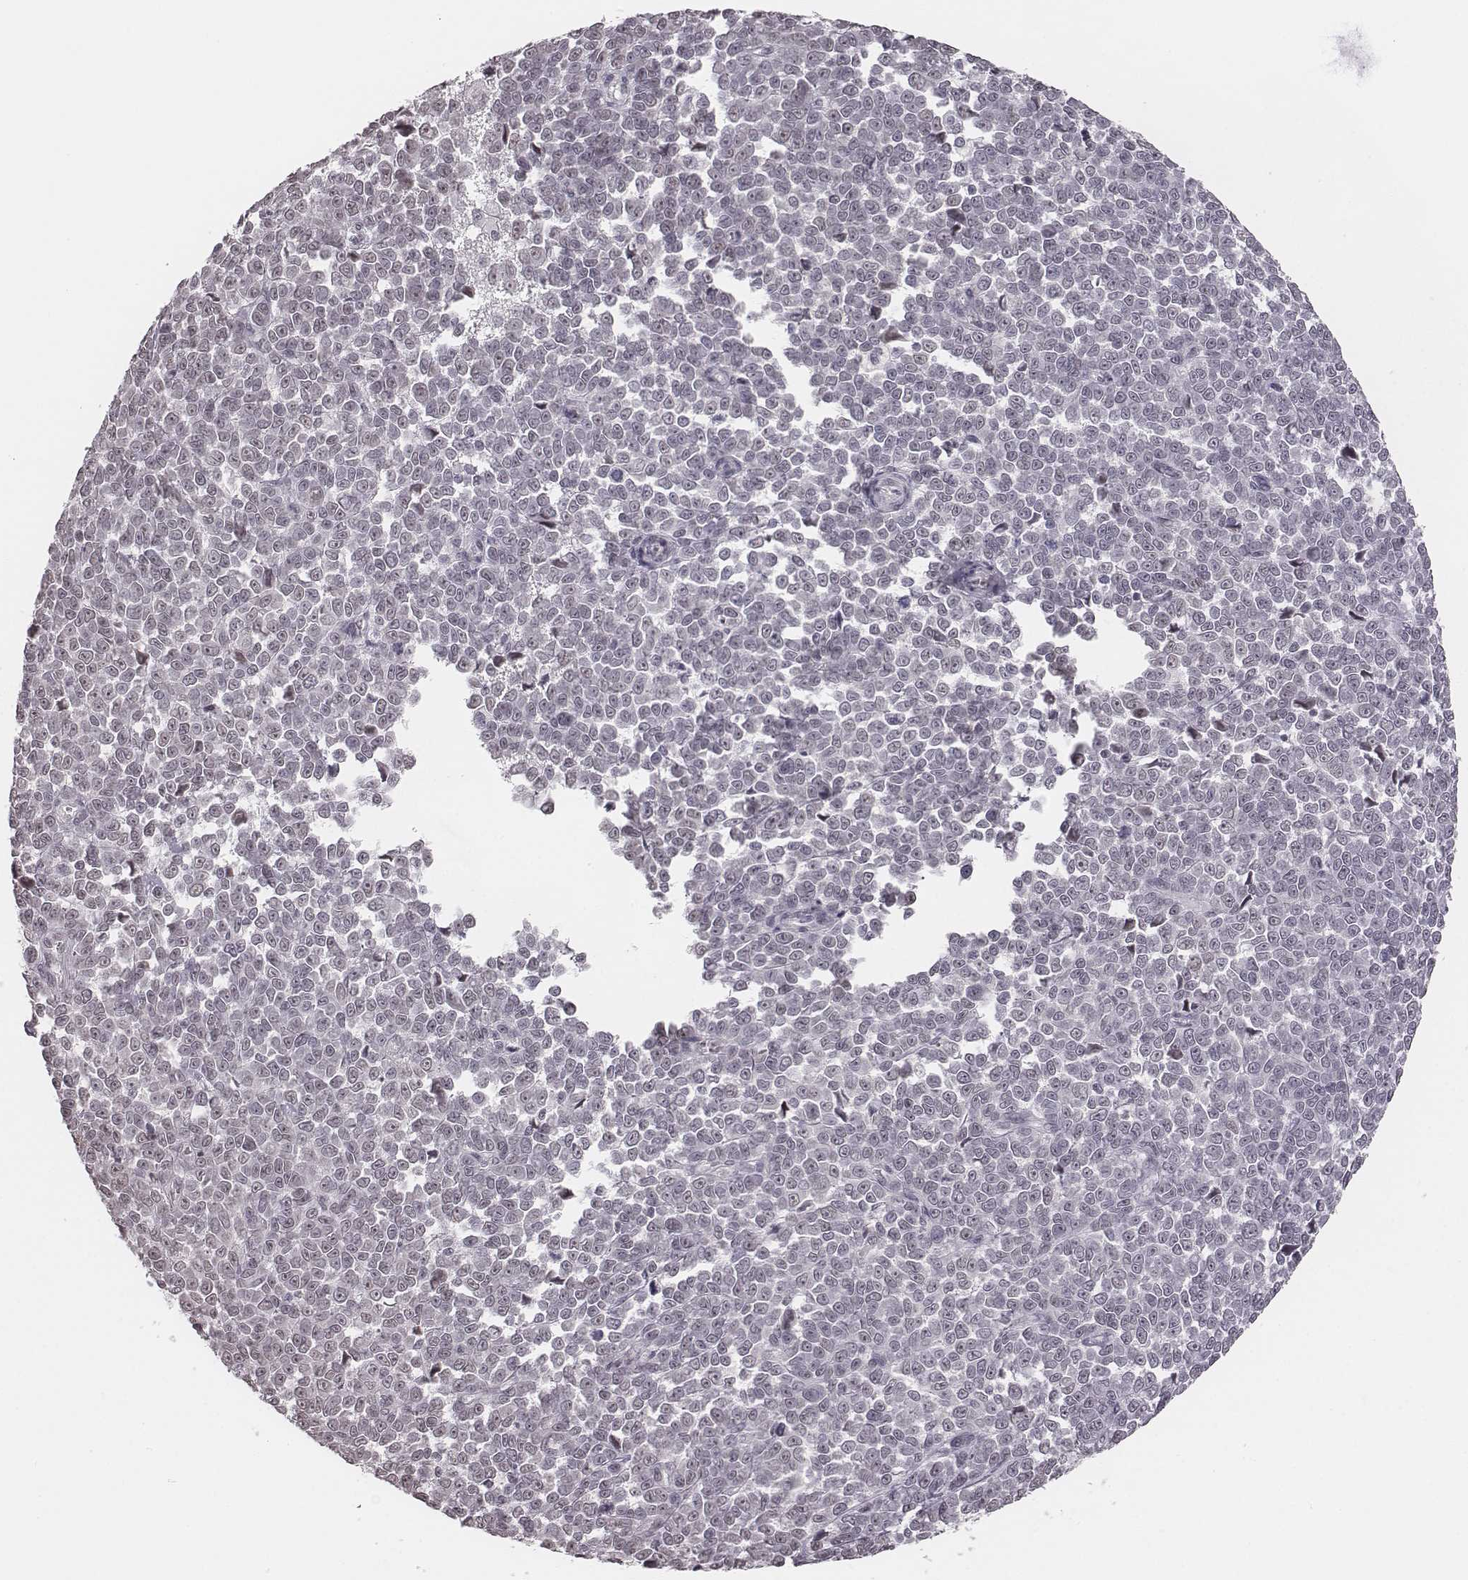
{"staining": {"intensity": "negative", "quantity": "none", "location": "none"}, "tissue": "melanoma", "cell_type": "Tumor cells", "image_type": "cancer", "snomed": [{"axis": "morphology", "description": "Malignant melanoma, NOS"}, {"axis": "topography", "description": "Skin"}], "caption": "The immunohistochemistry (IHC) histopathology image has no significant positivity in tumor cells of melanoma tissue. (DAB immunohistochemistry (IHC) visualized using brightfield microscopy, high magnification).", "gene": "RPGRIP1", "patient": {"sex": "female", "age": 95}}